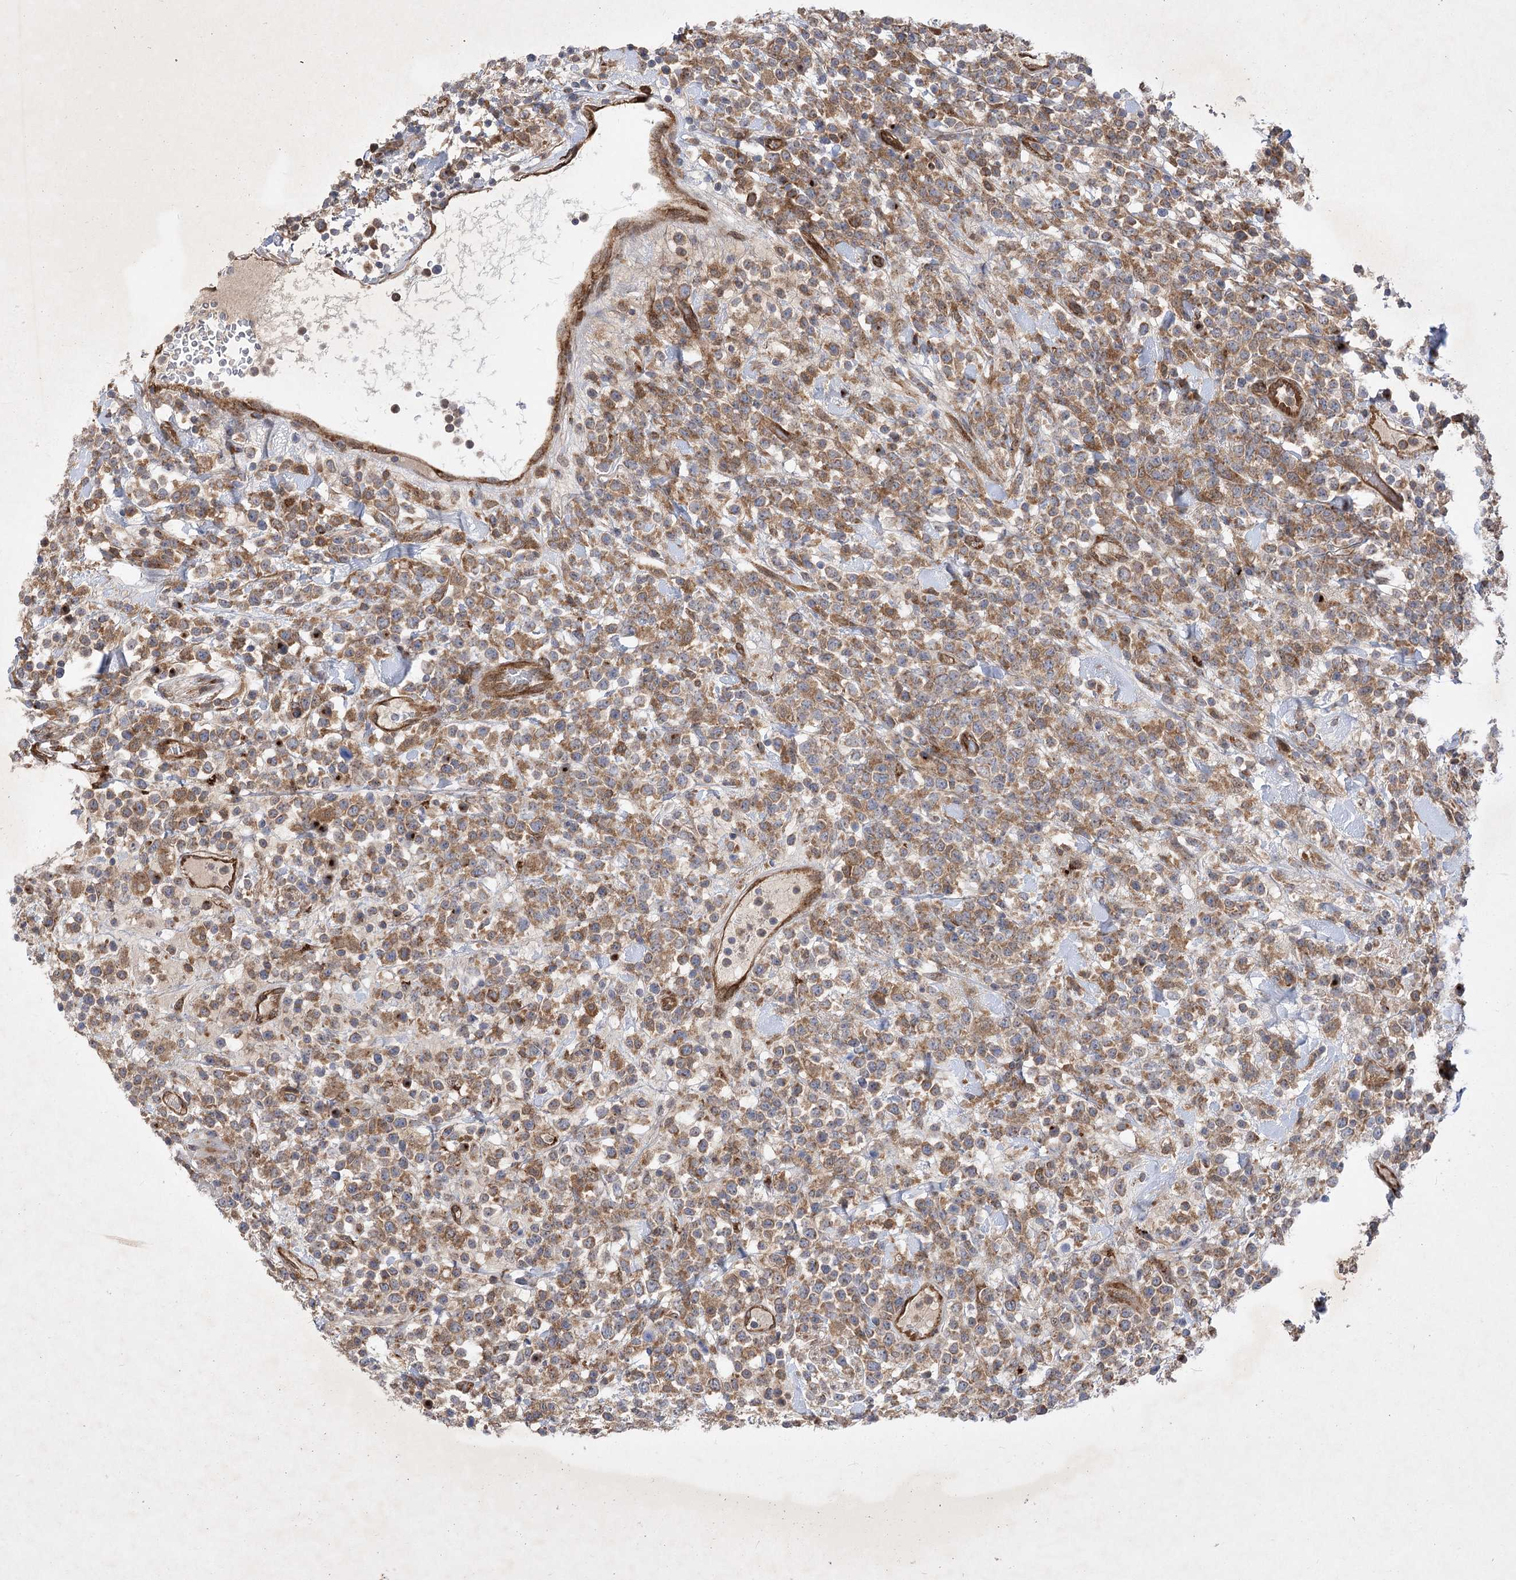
{"staining": {"intensity": "moderate", "quantity": ">75%", "location": "cytoplasmic/membranous"}, "tissue": "lymphoma", "cell_type": "Tumor cells", "image_type": "cancer", "snomed": [{"axis": "morphology", "description": "Malignant lymphoma, non-Hodgkin's type, High grade"}, {"axis": "topography", "description": "Colon"}], "caption": "High-grade malignant lymphoma, non-Hodgkin's type stained with IHC displays moderate cytoplasmic/membranous expression in approximately >75% of tumor cells.", "gene": "ARHGAP31", "patient": {"sex": "female", "age": 53}}